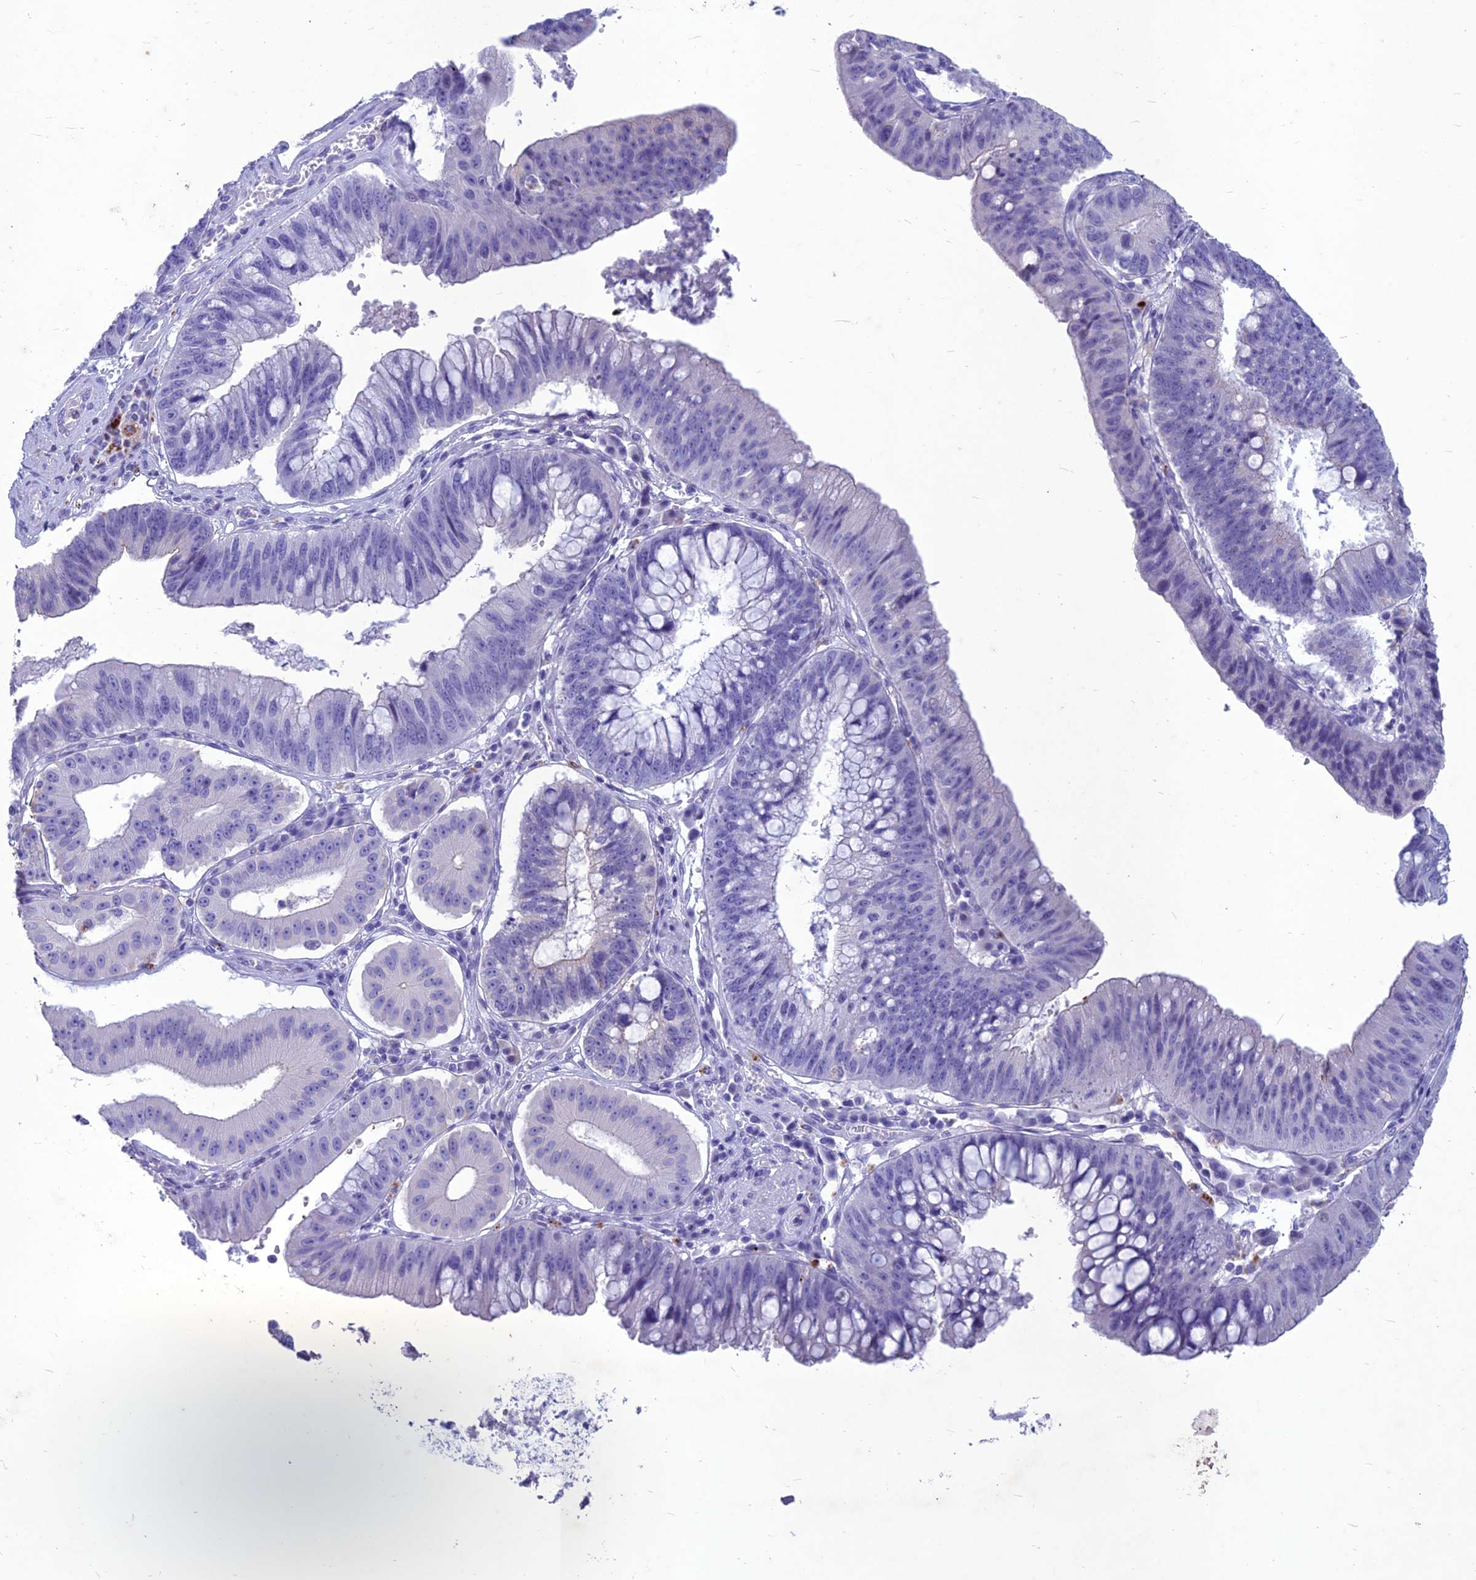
{"staining": {"intensity": "negative", "quantity": "none", "location": "none"}, "tissue": "stomach cancer", "cell_type": "Tumor cells", "image_type": "cancer", "snomed": [{"axis": "morphology", "description": "Adenocarcinoma, NOS"}, {"axis": "topography", "description": "Stomach"}], "caption": "A photomicrograph of stomach cancer (adenocarcinoma) stained for a protein exhibits no brown staining in tumor cells.", "gene": "IFT172", "patient": {"sex": "male", "age": 59}}